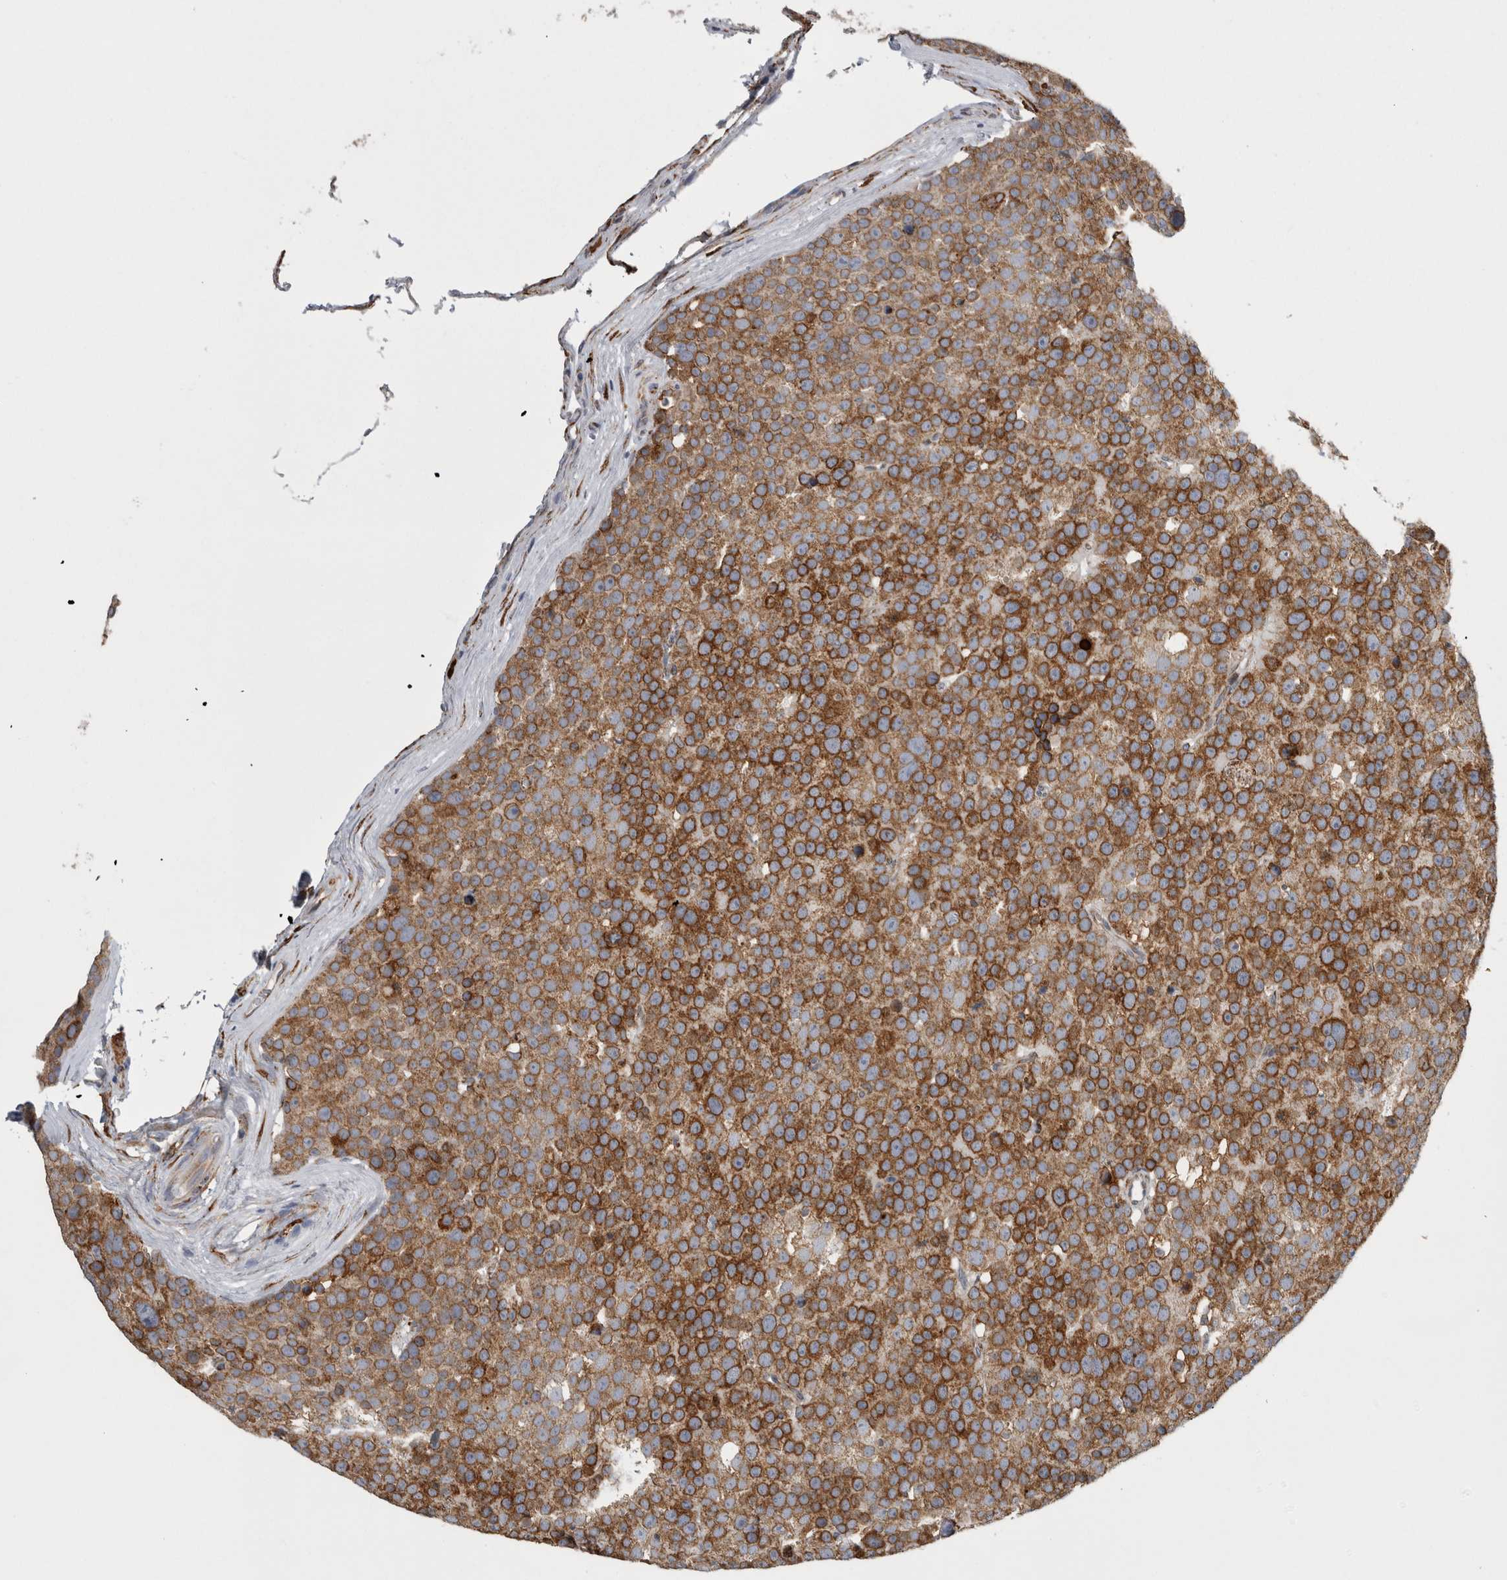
{"staining": {"intensity": "strong", "quantity": ">75%", "location": "cytoplasmic/membranous"}, "tissue": "testis cancer", "cell_type": "Tumor cells", "image_type": "cancer", "snomed": [{"axis": "morphology", "description": "Seminoma, NOS"}, {"axis": "topography", "description": "Testis"}], "caption": "Tumor cells demonstrate high levels of strong cytoplasmic/membranous positivity in approximately >75% of cells in testis cancer.", "gene": "FHIP2B", "patient": {"sex": "male", "age": 71}}